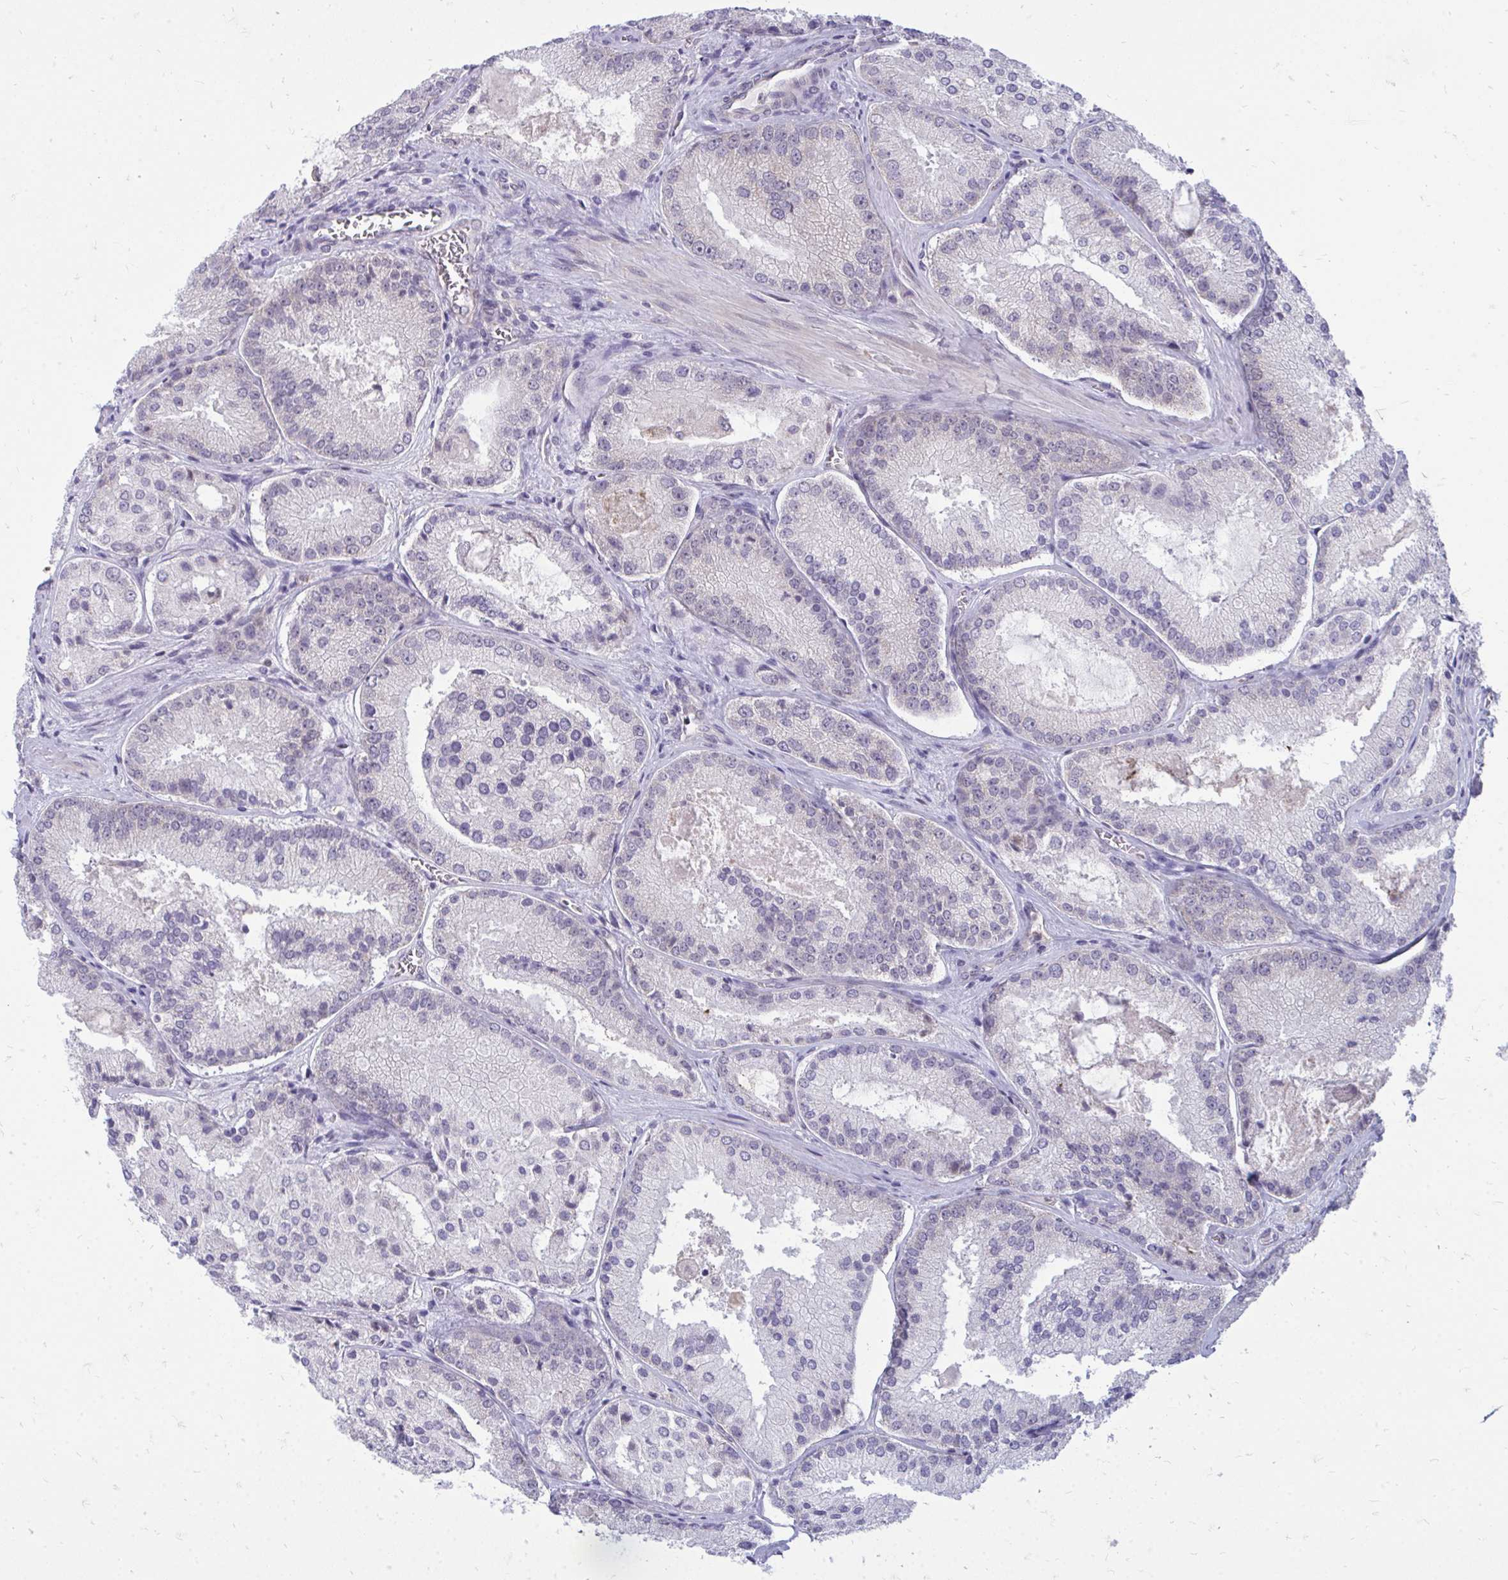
{"staining": {"intensity": "negative", "quantity": "none", "location": "none"}, "tissue": "prostate cancer", "cell_type": "Tumor cells", "image_type": "cancer", "snomed": [{"axis": "morphology", "description": "Adenocarcinoma, High grade"}, {"axis": "topography", "description": "Prostate"}], "caption": "This histopathology image is of prostate high-grade adenocarcinoma stained with immunohistochemistry (IHC) to label a protein in brown with the nuclei are counter-stained blue. There is no staining in tumor cells.", "gene": "ACSL5", "patient": {"sex": "male", "age": 73}}